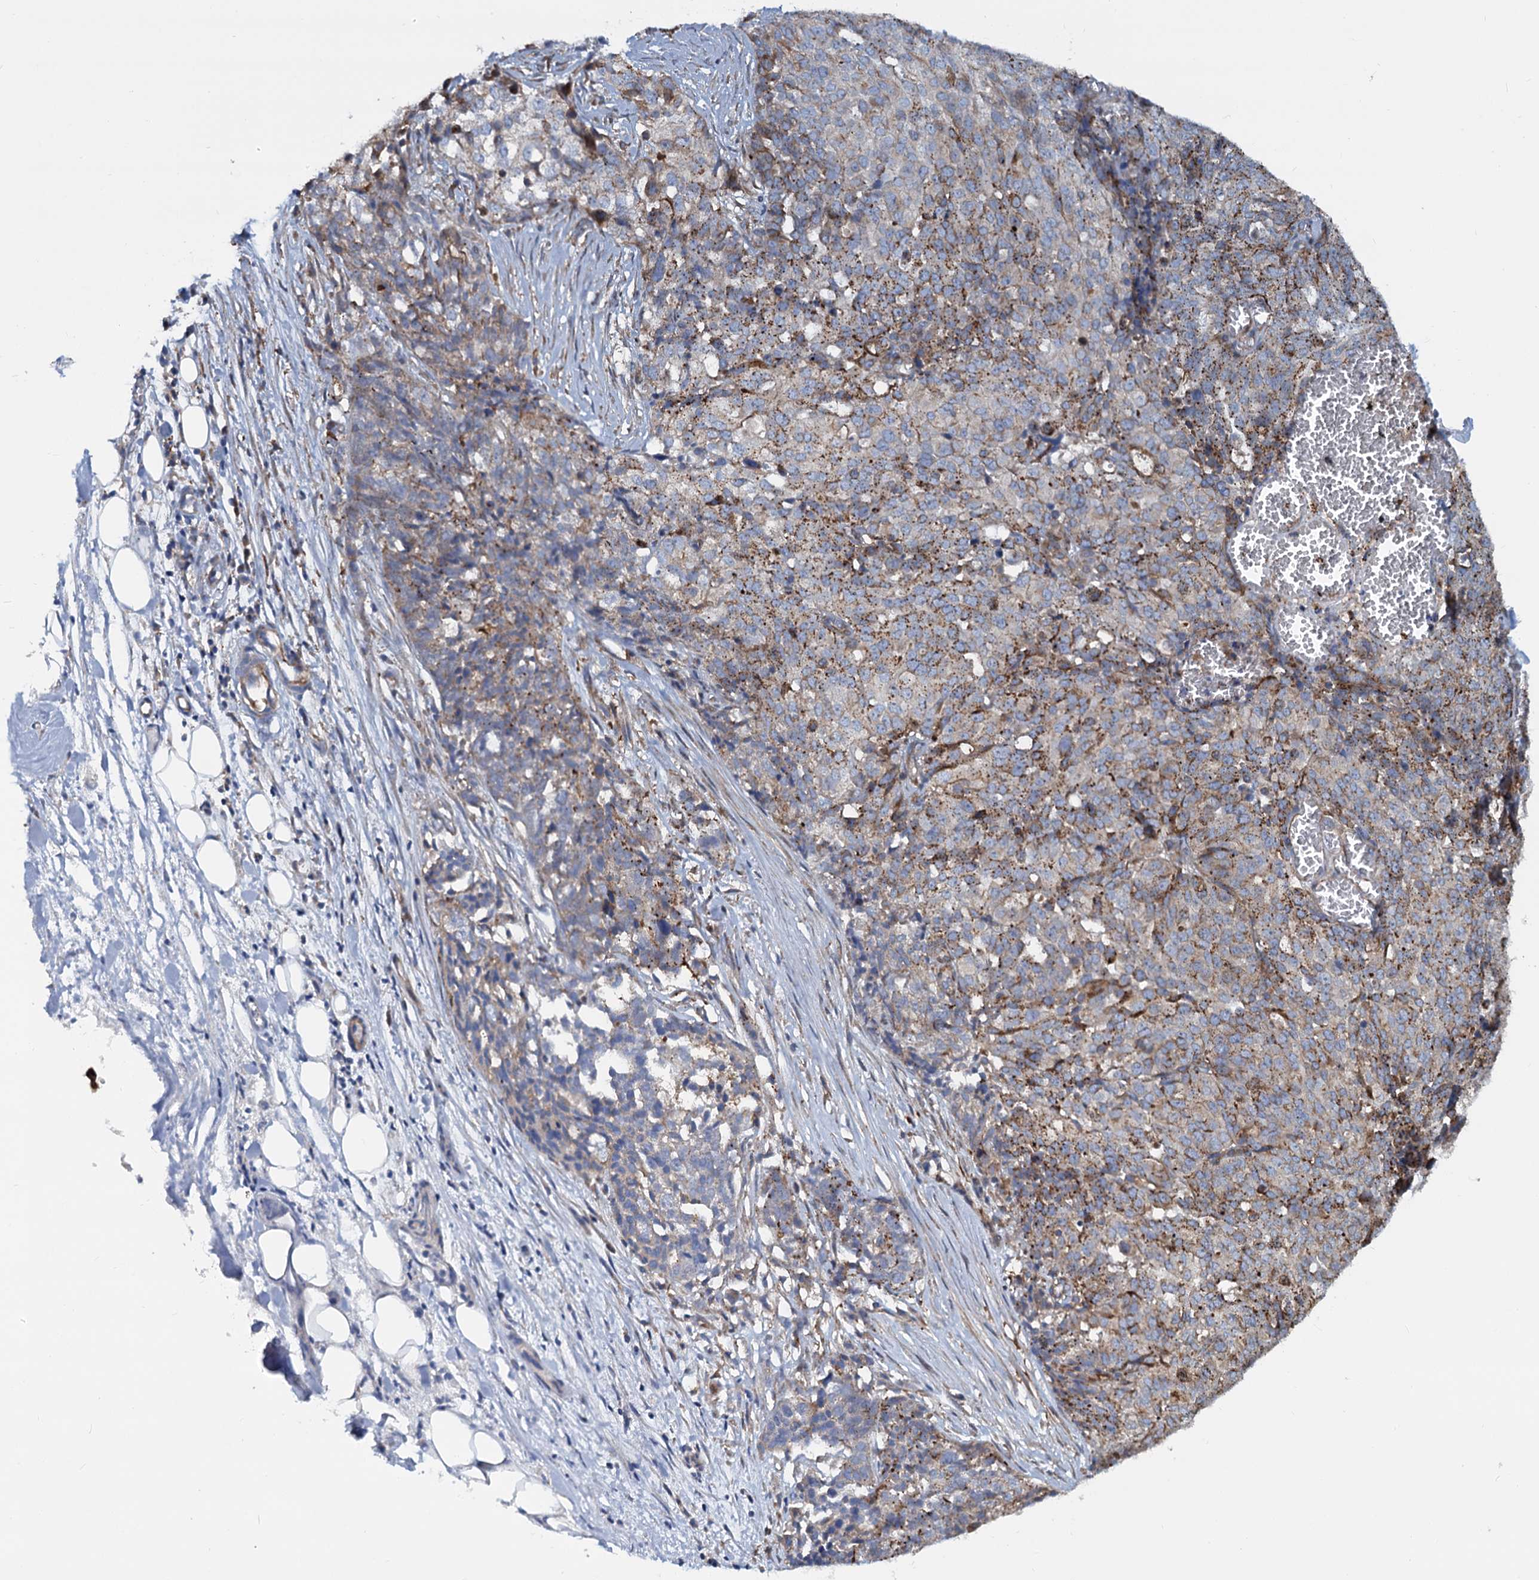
{"staining": {"intensity": "moderate", "quantity": "25%-75%", "location": "cytoplasmic/membranous"}, "tissue": "ovarian cancer", "cell_type": "Tumor cells", "image_type": "cancer", "snomed": [{"axis": "morphology", "description": "Cystadenocarcinoma, serous, NOS"}, {"axis": "topography", "description": "Soft tissue"}, {"axis": "topography", "description": "Ovary"}], "caption": "This is a histology image of immunohistochemistry staining of serous cystadenocarcinoma (ovarian), which shows moderate expression in the cytoplasmic/membranous of tumor cells.", "gene": "PSEN1", "patient": {"sex": "female", "age": 57}}